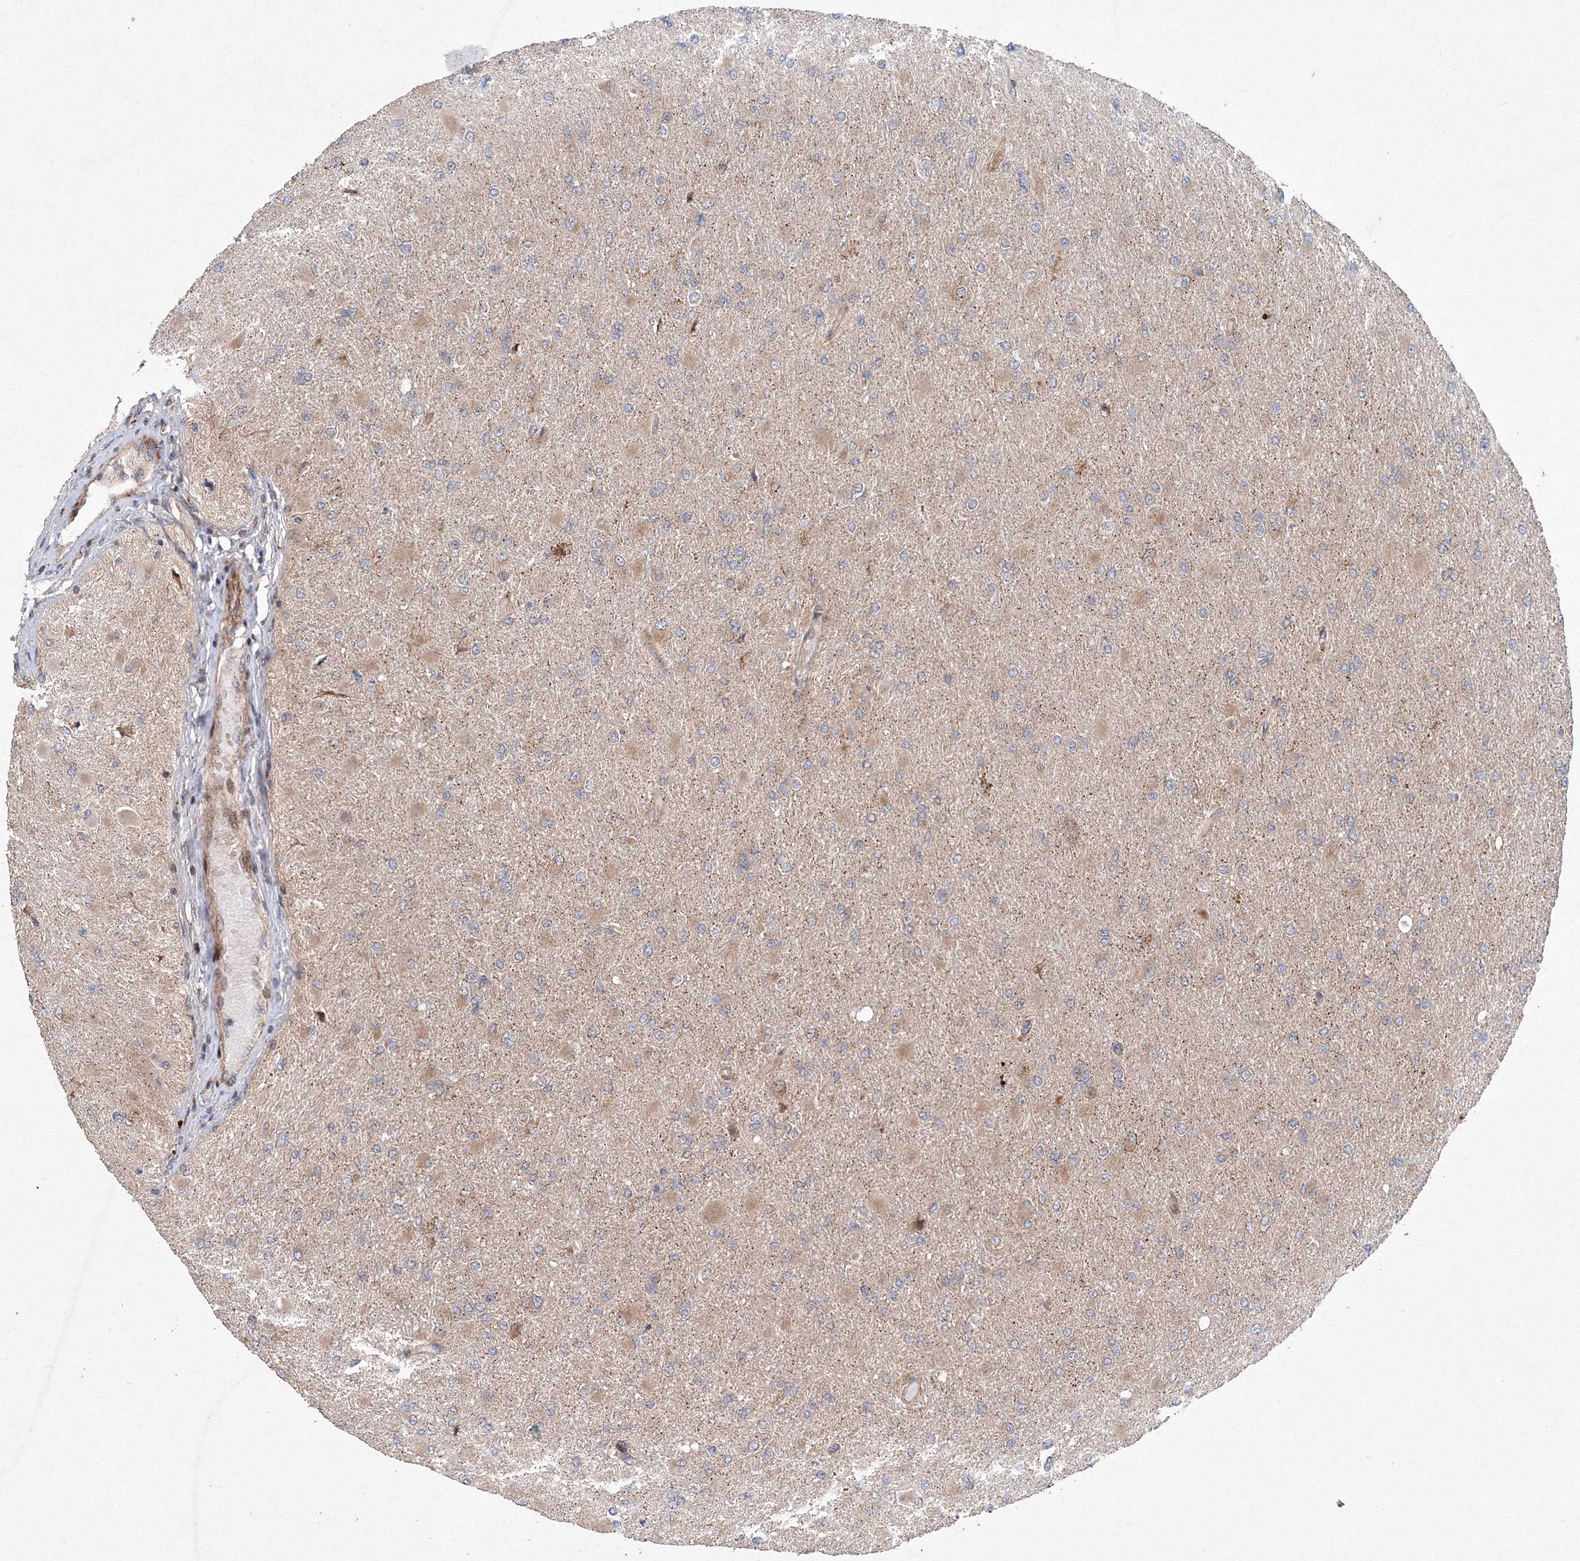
{"staining": {"intensity": "negative", "quantity": "none", "location": "none"}, "tissue": "glioma", "cell_type": "Tumor cells", "image_type": "cancer", "snomed": [{"axis": "morphology", "description": "Glioma, malignant, High grade"}, {"axis": "topography", "description": "Cerebral cortex"}], "caption": "Tumor cells are negative for protein expression in human glioma. (Brightfield microscopy of DAB (3,3'-diaminobenzidine) IHC at high magnification).", "gene": "ANKAR", "patient": {"sex": "female", "age": 36}}